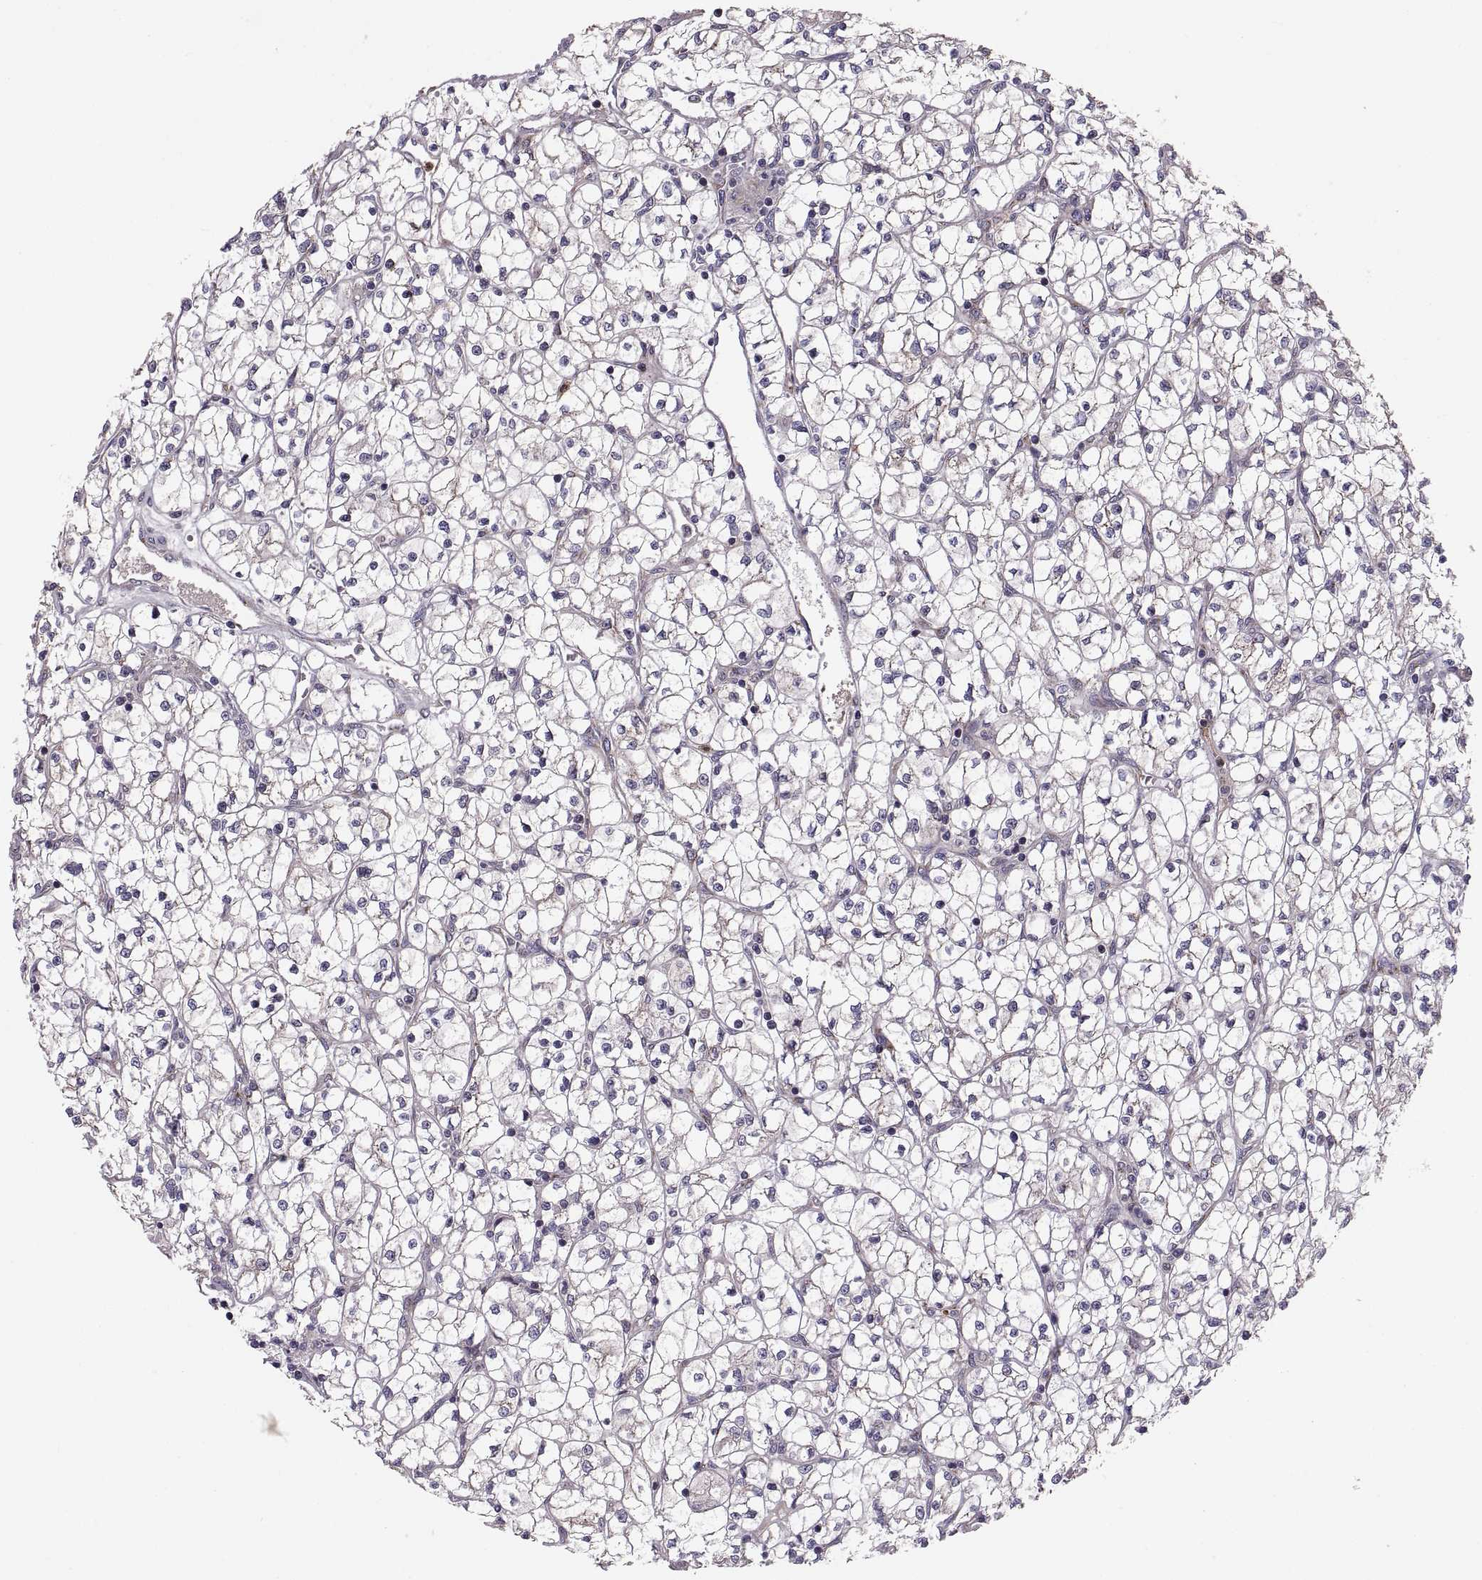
{"staining": {"intensity": "negative", "quantity": "none", "location": "none"}, "tissue": "renal cancer", "cell_type": "Tumor cells", "image_type": "cancer", "snomed": [{"axis": "morphology", "description": "Adenocarcinoma, NOS"}, {"axis": "topography", "description": "Kidney"}], "caption": "A high-resolution micrograph shows IHC staining of renal cancer (adenocarcinoma), which exhibits no significant staining in tumor cells.", "gene": "TESC", "patient": {"sex": "female", "age": 64}}